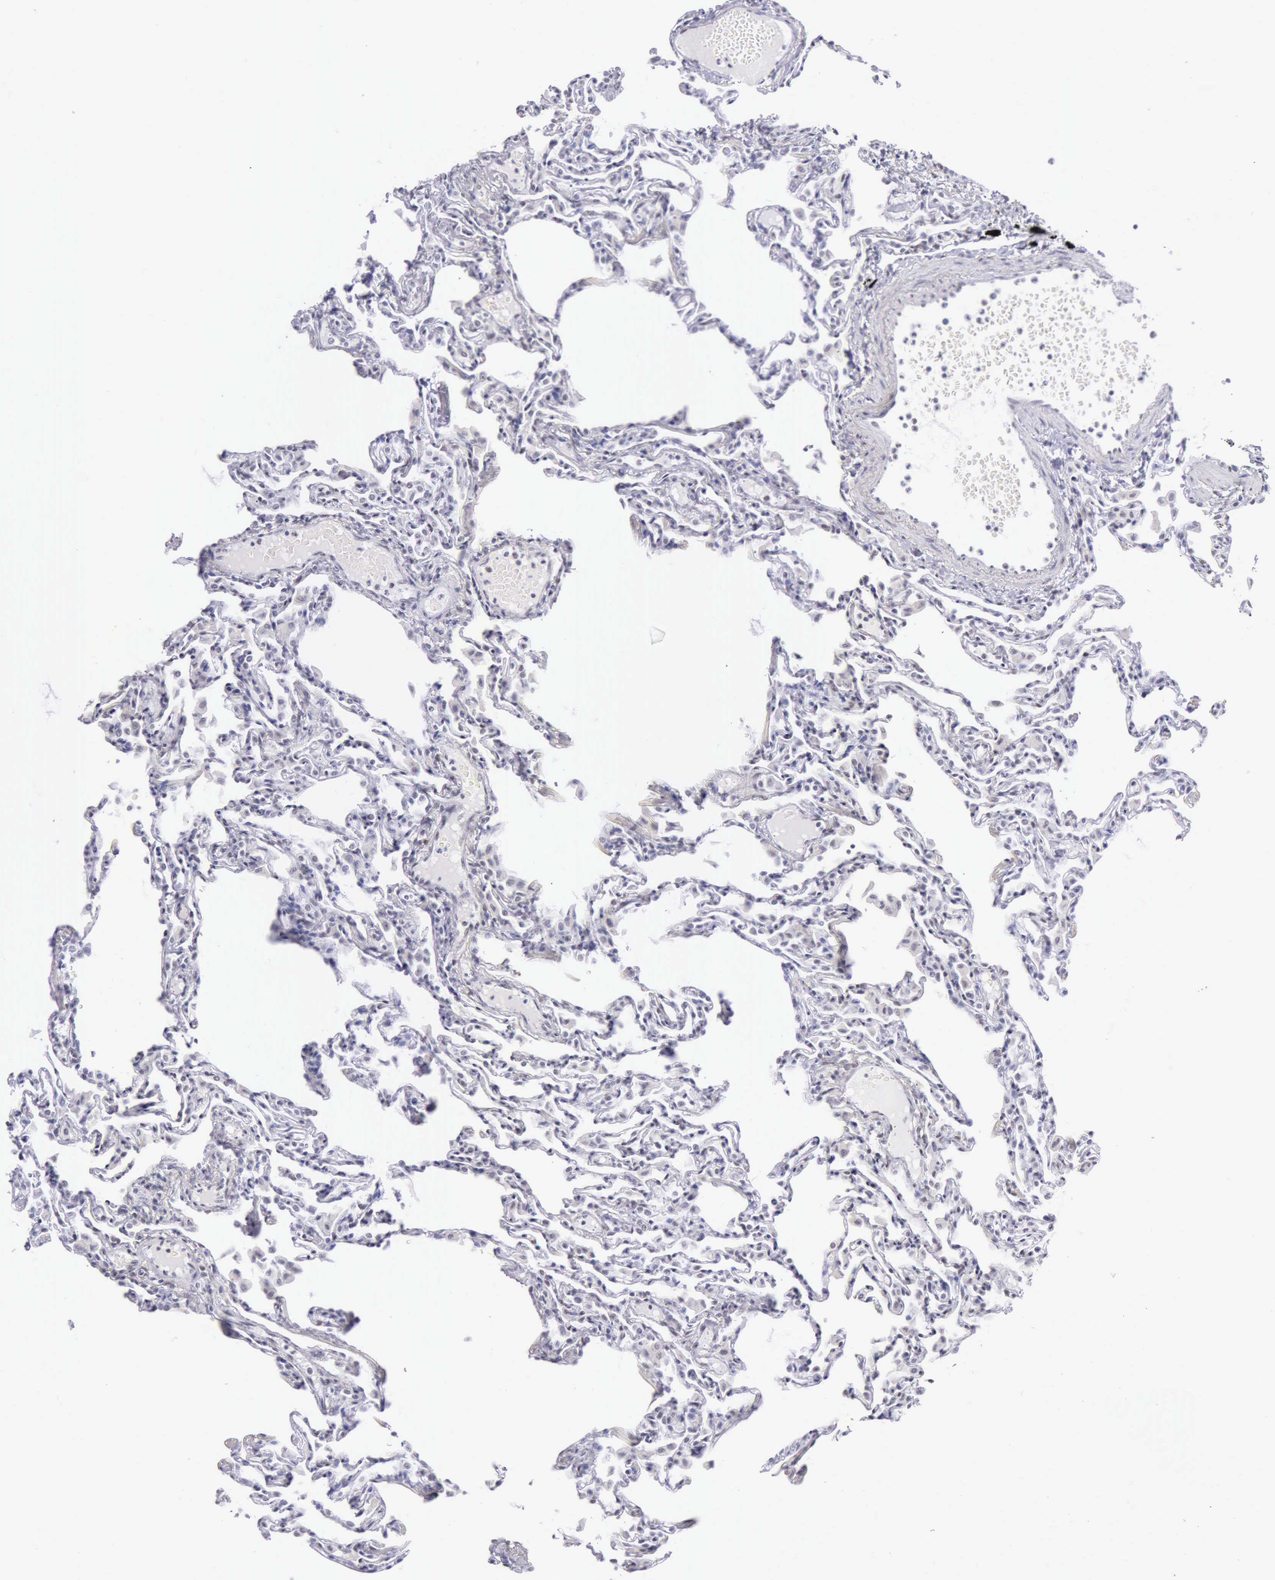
{"staining": {"intensity": "moderate", "quantity": "<25%", "location": "nuclear"}, "tissue": "lung", "cell_type": "Alveolar cells", "image_type": "normal", "snomed": [{"axis": "morphology", "description": "Normal tissue, NOS"}, {"axis": "topography", "description": "Lung"}], "caption": "Immunohistochemistry (IHC) histopathology image of unremarkable human lung stained for a protein (brown), which displays low levels of moderate nuclear expression in approximately <25% of alveolar cells.", "gene": "EP300", "patient": {"sex": "female", "age": 49}}